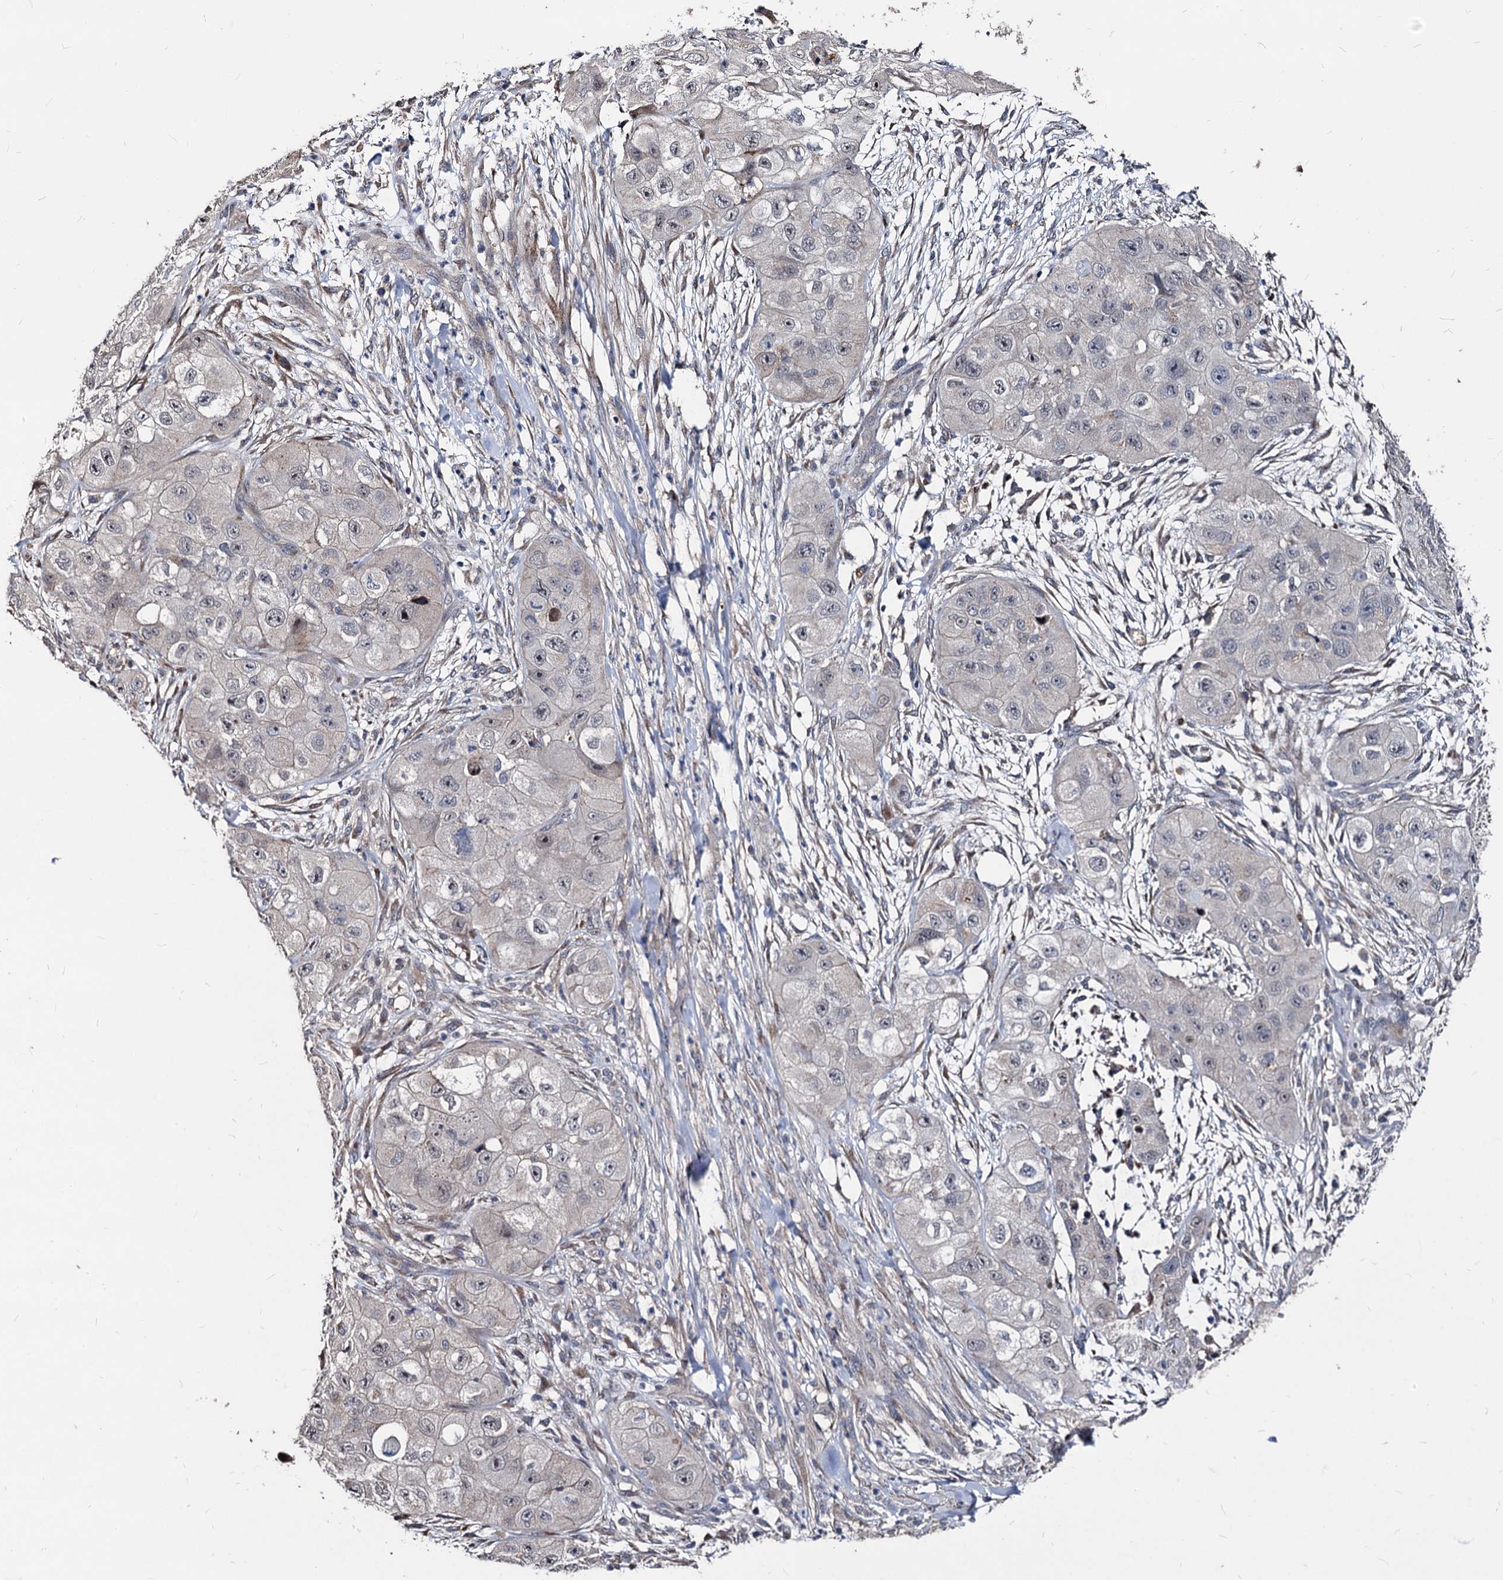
{"staining": {"intensity": "negative", "quantity": "none", "location": "none"}, "tissue": "skin cancer", "cell_type": "Tumor cells", "image_type": "cancer", "snomed": [{"axis": "morphology", "description": "Squamous cell carcinoma, NOS"}, {"axis": "topography", "description": "Skin"}, {"axis": "topography", "description": "Subcutis"}], "caption": "This is an IHC image of human skin cancer. There is no staining in tumor cells.", "gene": "SMAGP", "patient": {"sex": "male", "age": 73}}